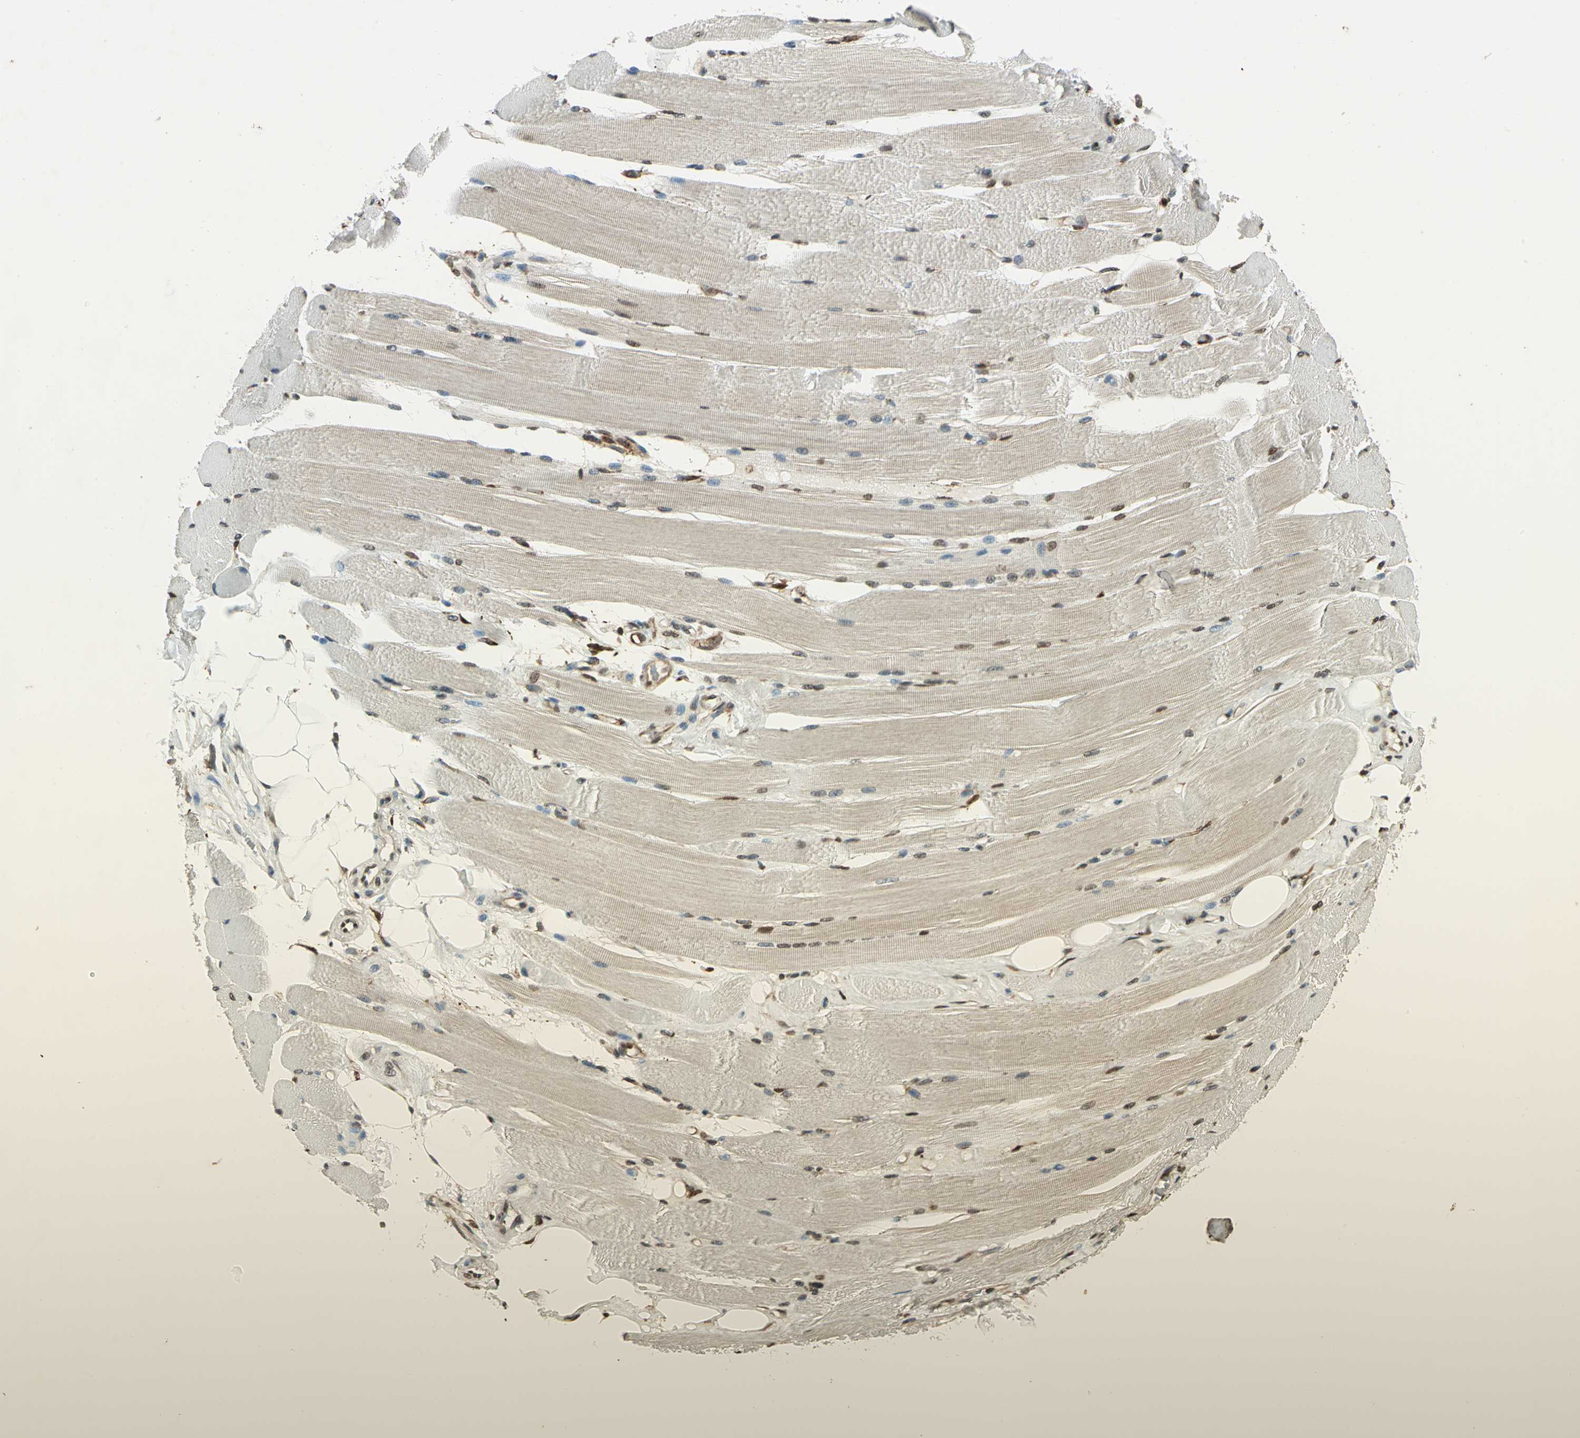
{"staining": {"intensity": "moderate", "quantity": "25%-75%", "location": "cytoplasmic/membranous,nuclear"}, "tissue": "skeletal muscle", "cell_type": "Myocytes", "image_type": "normal", "snomed": [{"axis": "morphology", "description": "Normal tissue, NOS"}, {"axis": "topography", "description": "Skeletal muscle"}, {"axis": "topography", "description": "Peripheral nerve tissue"}], "caption": "DAB (3,3'-diaminobenzidine) immunohistochemical staining of unremarkable human skeletal muscle reveals moderate cytoplasmic/membranous,nuclear protein expression in about 25%-75% of myocytes.", "gene": "LGALS3", "patient": {"sex": "female", "age": 84}}